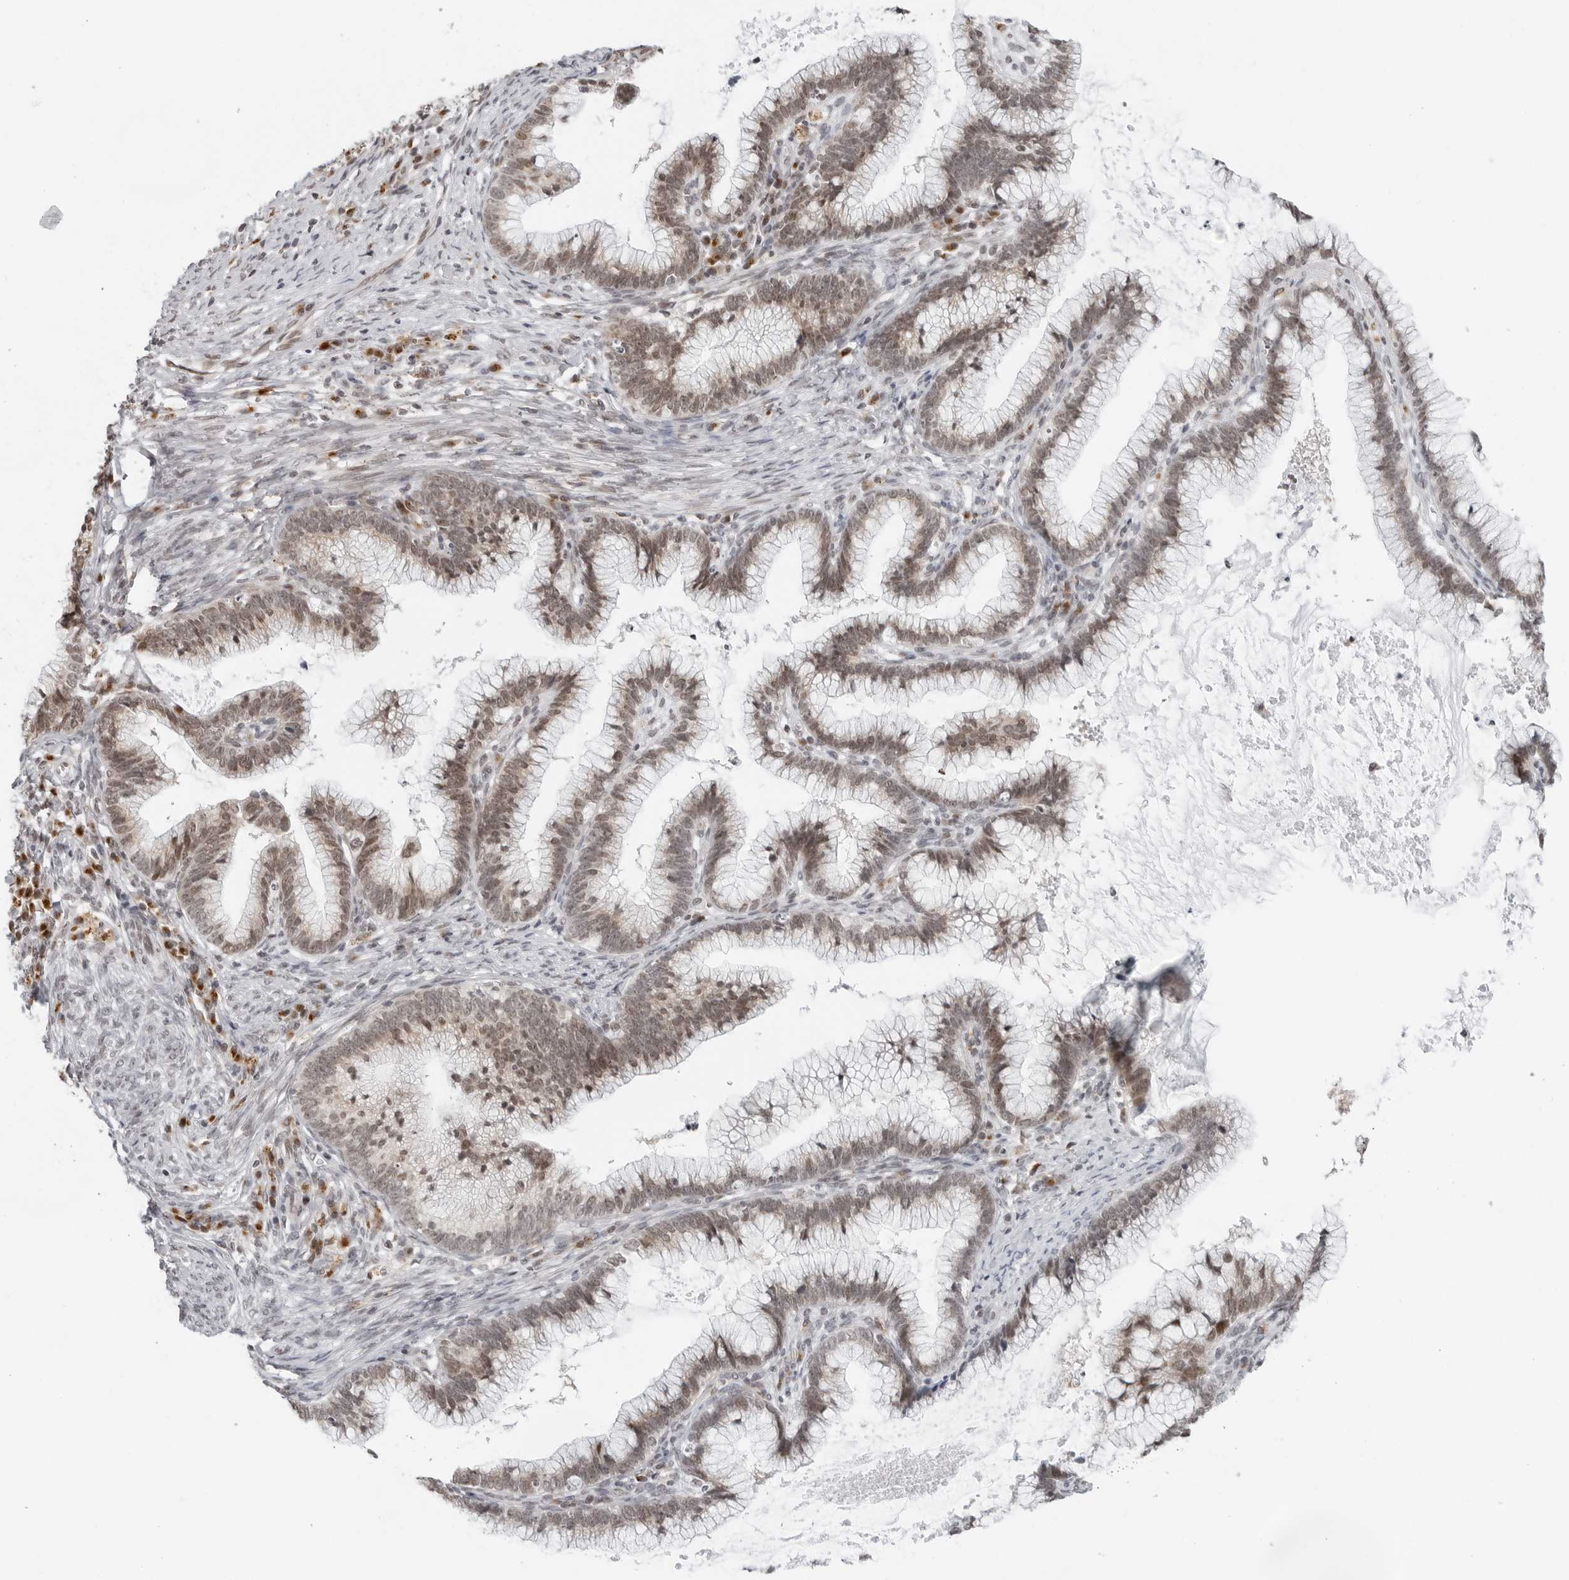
{"staining": {"intensity": "weak", "quantity": ">75%", "location": "nuclear"}, "tissue": "cervical cancer", "cell_type": "Tumor cells", "image_type": "cancer", "snomed": [{"axis": "morphology", "description": "Adenocarcinoma, NOS"}, {"axis": "topography", "description": "Cervix"}], "caption": "Approximately >75% of tumor cells in adenocarcinoma (cervical) show weak nuclear protein expression as visualized by brown immunohistochemical staining.", "gene": "TOX4", "patient": {"sex": "female", "age": 36}}